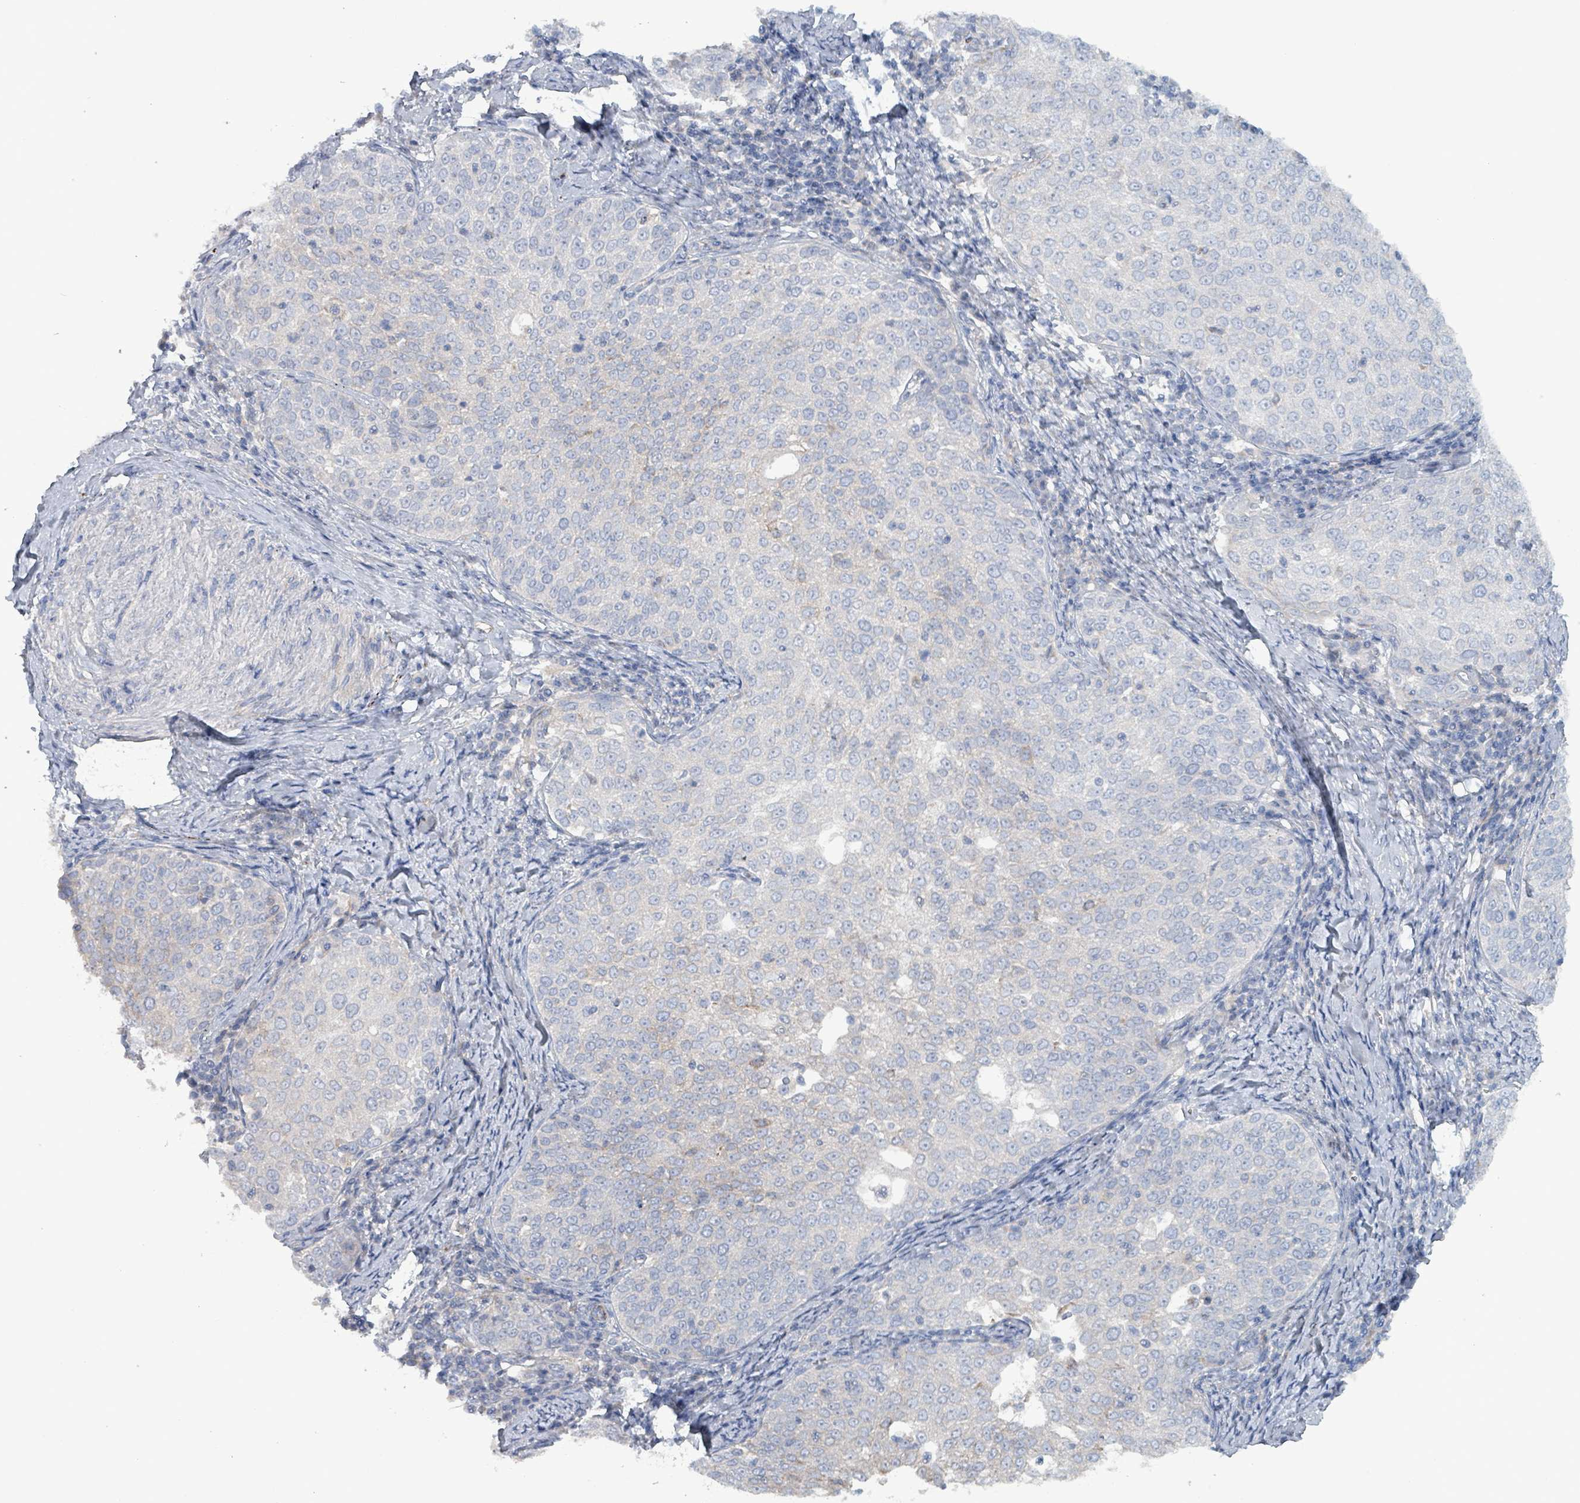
{"staining": {"intensity": "negative", "quantity": "none", "location": "none"}, "tissue": "cervical cancer", "cell_type": "Tumor cells", "image_type": "cancer", "snomed": [{"axis": "morphology", "description": "Squamous cell carcinoma, NOS"}, {"axis": "topography", "description": "Cervix"}], "caption": "Immunohistochemical staining of human squamous cell carcinoma (cervical) displays no significant expression in tumor cells. The staining was performed using DAB (3,3'-diaminobenzidine) to visualize the protein expression in brown, while the nuclei were stained in blue with hematoxylin (Magnification: 20x).", "gene": "TAAR5", "patient": {"sex": "female", "age": 57}}